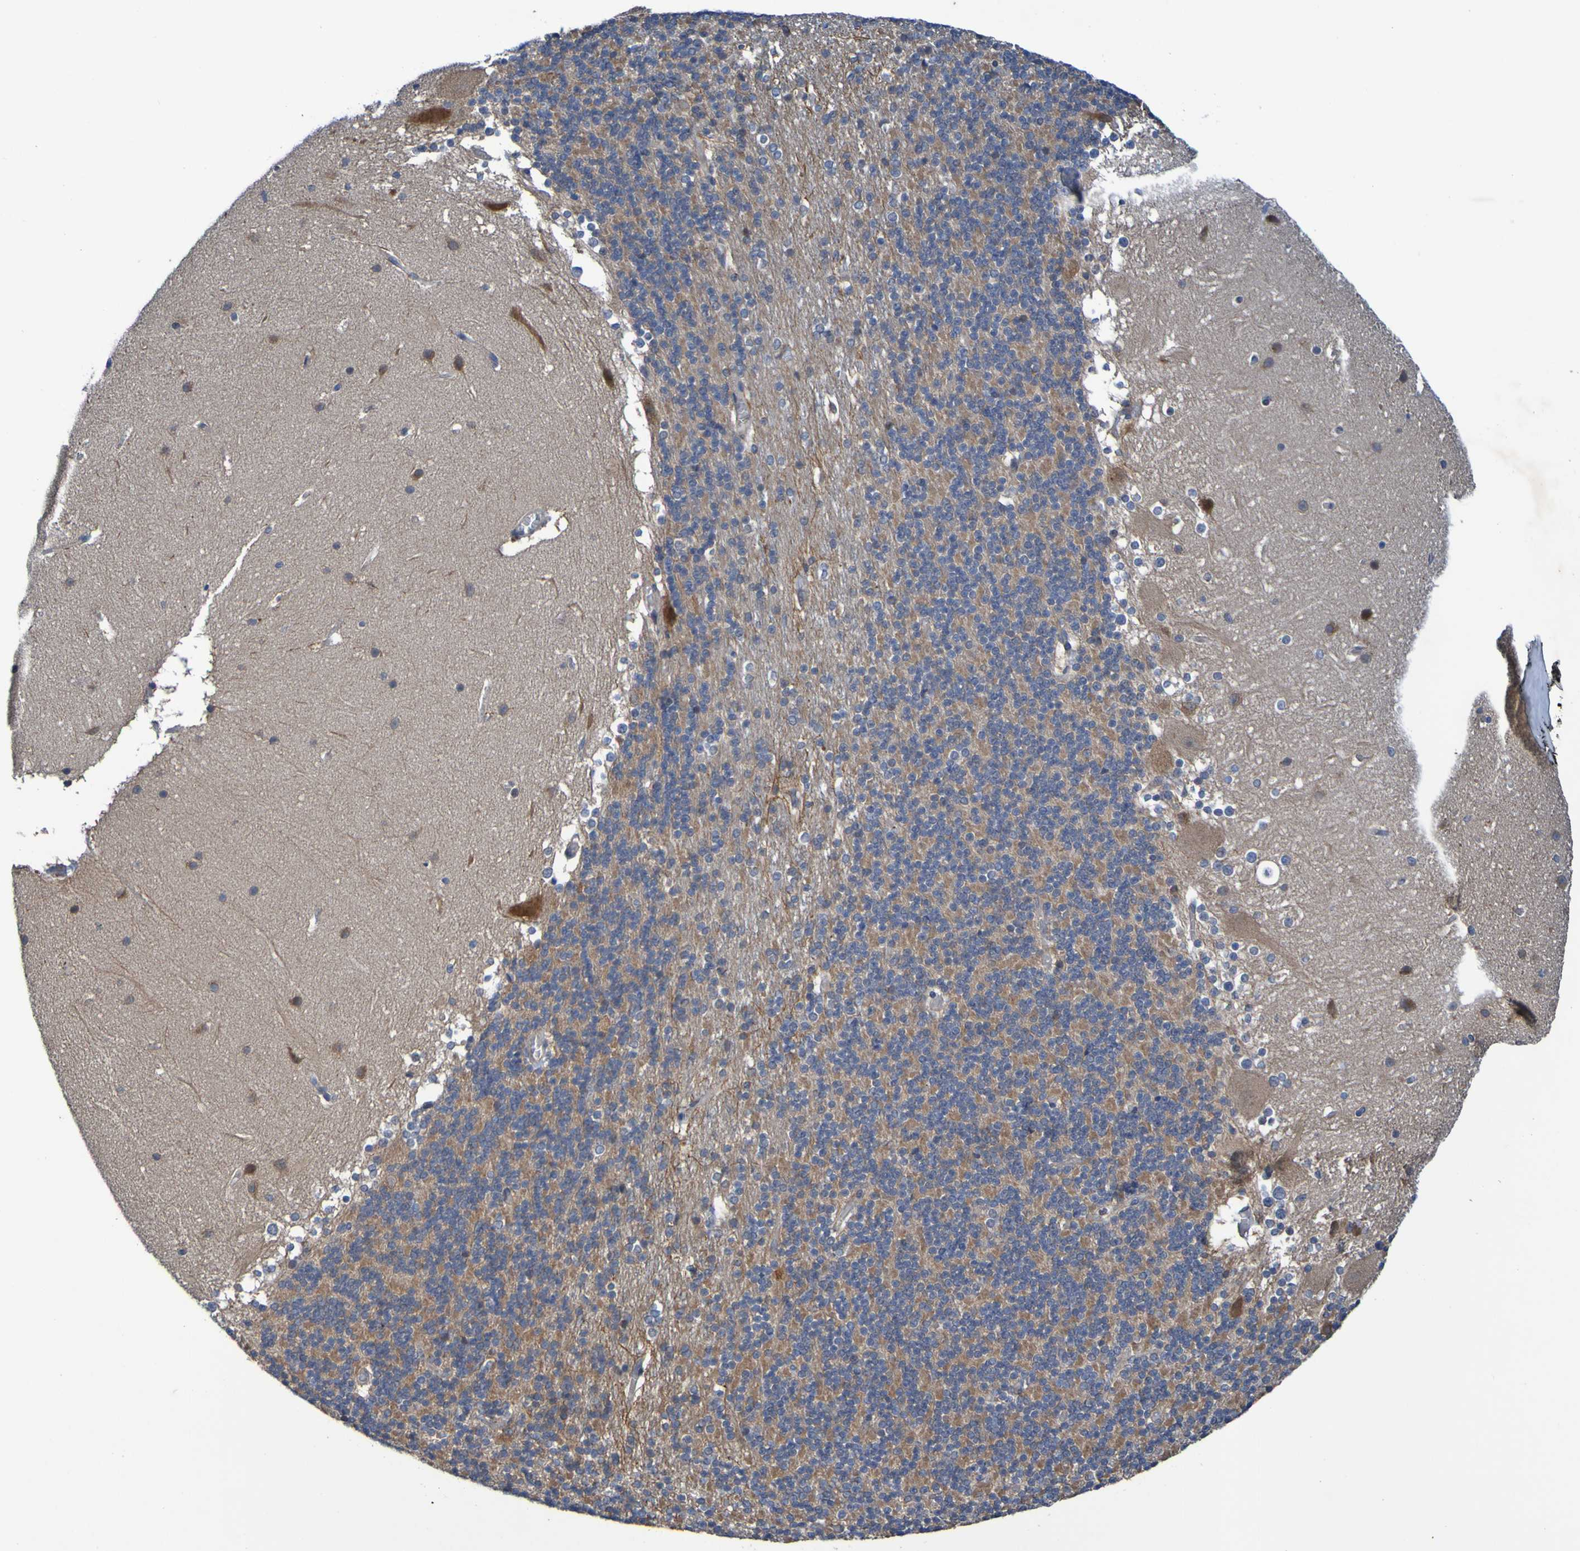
{"staining": {"intensity": "moderate", "quantity": ">75%", "location": "cytoplasmic/membranous"}, "tissue": "cerebellum", "cell_type": "Cells in granular layer", "image_type": "normal", "snomed": [{"axis": "morphology", "description": "Normal tissue, NOS"}, {"axis": "topography", "description": "Cerebellum"}], "caption": "A medium amount of moderate cytoplasmic/membranous positivity is present in about >75% of cells in granular layer in normal cerebellum.", "gene": "SDK1", "patient": {"sex": "female", "age": 19}}